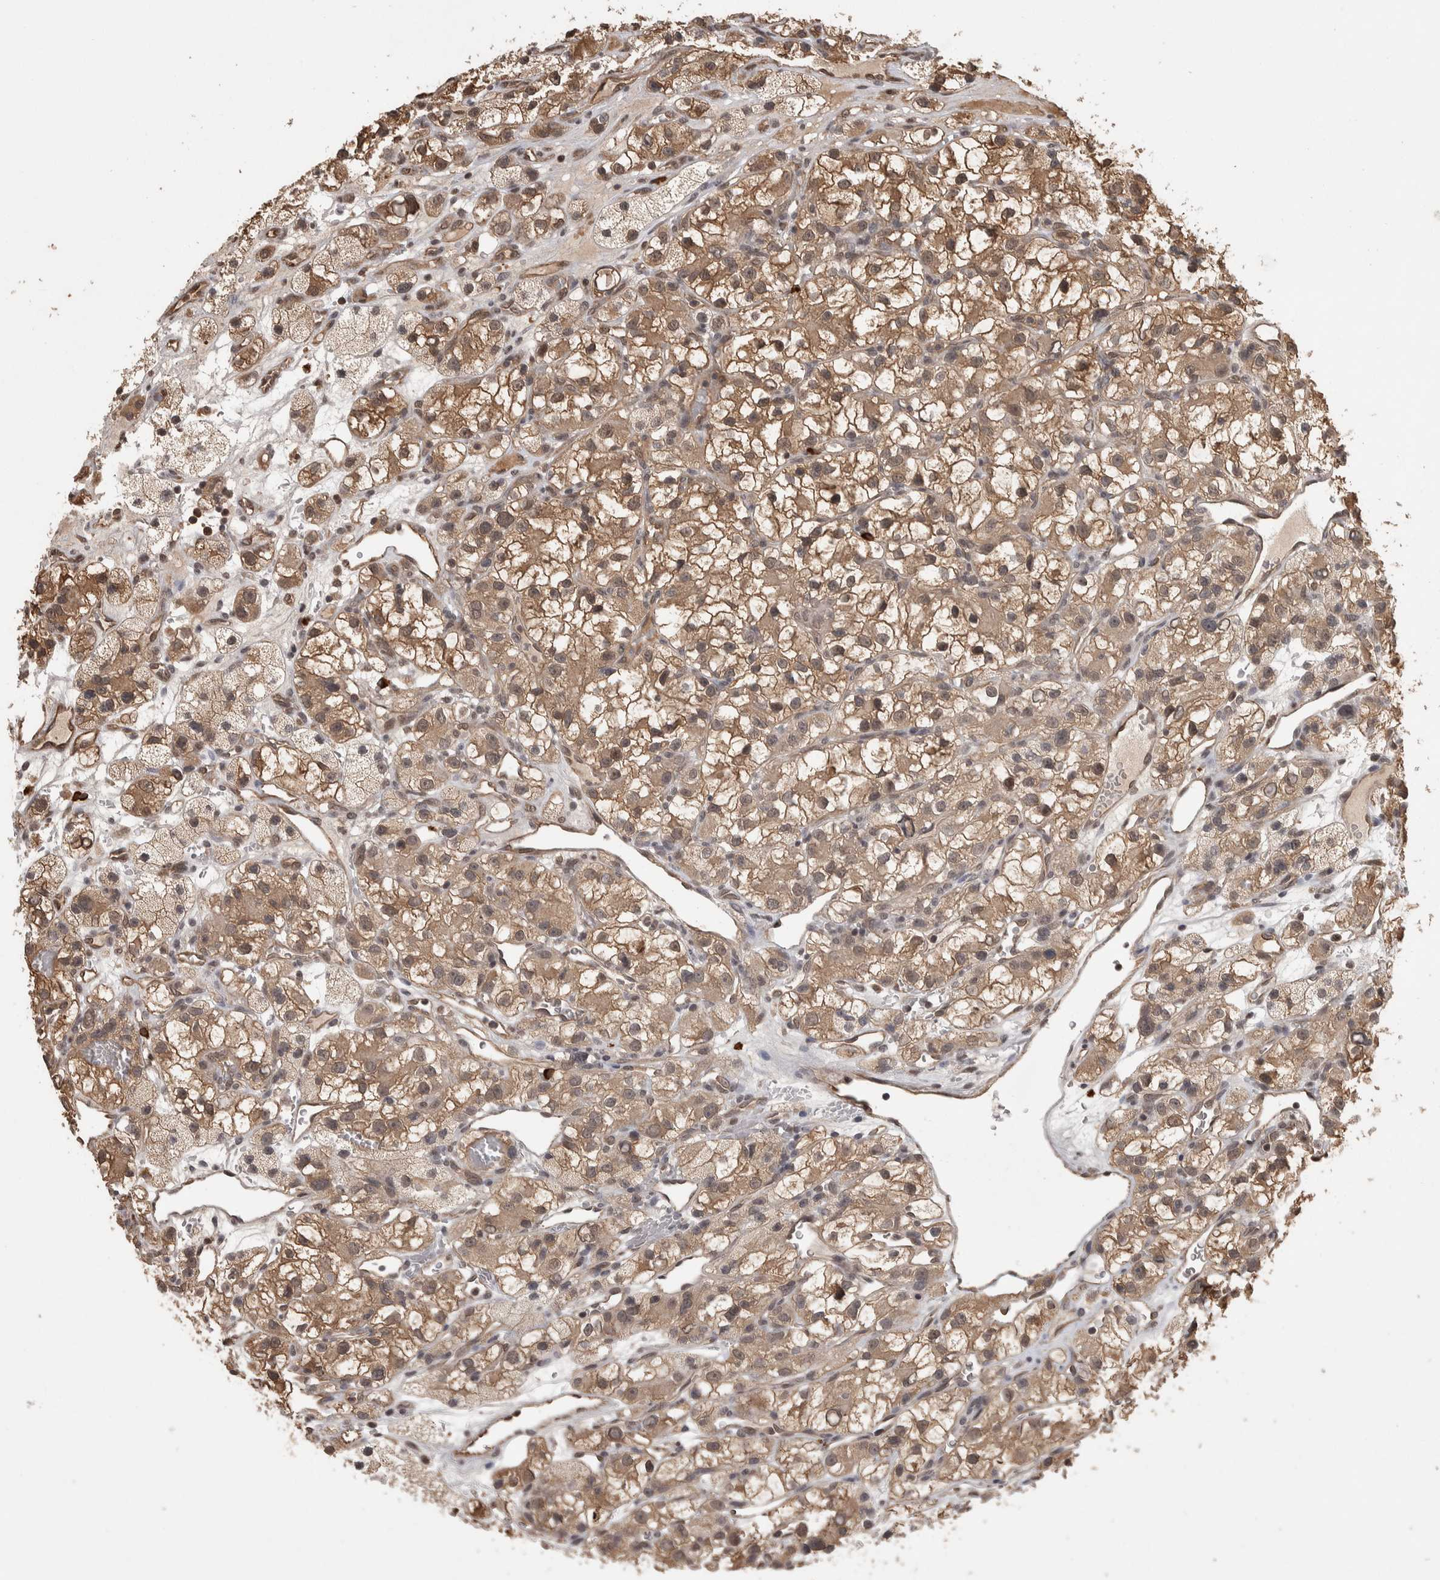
{"staining": {"intensity": "moderate", "quantity": ">75%", "location": "cytoplasmic/membranous"}, "tissue": "renal cancer", "cell_type": "Tumor cells", "image_type": "cancer", "snomed": [{"axis": "morphology", "description": "Adenocarcinoma, NOS"}, {"axis": "topography", "description": "Kidney"}], "caption": "Renal adenocarcinoma stained with DAB IHC exhibits medium levels of moderate cytoplasmic/membranous positivity in approximately >75% of tumor cells. (DAB = brown stain, brightfield microscopy at high magnification).", "gene": "ZNF592", "patient": {"sex": "female", "age": 57}}